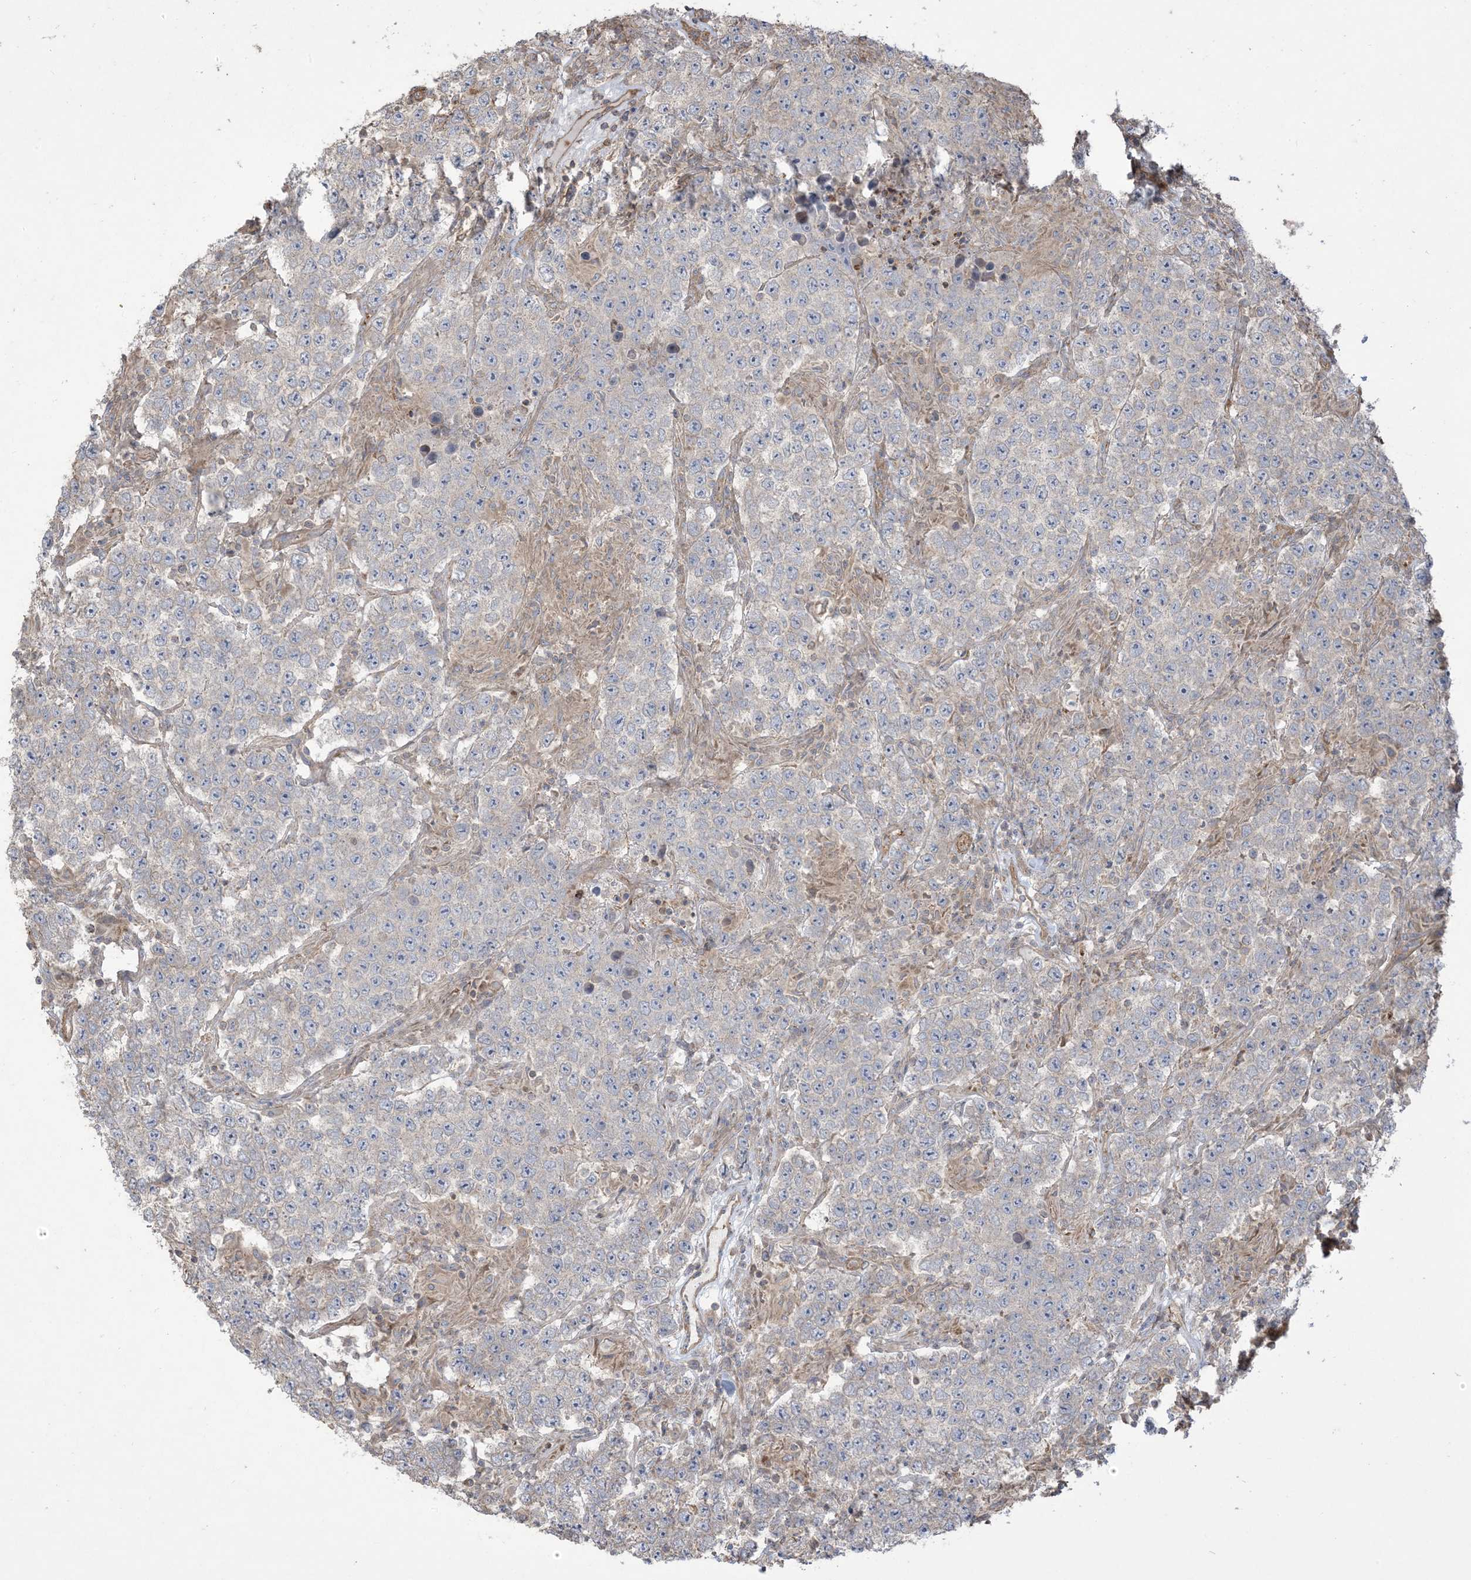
{"staining": {"intensity": "negative", "quantity": "none", "location": "none"}, "tissue": "testis cancer", "cell_type": "Tumor cells", "image_type": "cancer", "snomed": [{"axis": "morphology", "description": "Normal tissue, NOS"}, {"axis": "morphology", "description": "Urothelial carcinoma, High grade"}, {"axis": "morphology", "description": "Seminoma, NOS"}, {"axis": "morphology", "description": "Carcinoma, Embryonal, NOS"}, {"axis": "topography", "description": "Urinary bladder"}, {"axis": "topography", "description": "Testis"}], "caption": "DAB immunohistochemical staining of testis seminoma reveals no significant staining in tumor cells.", "gene": "KLHL18", "patient": {"sex": "male", "age": 41}}